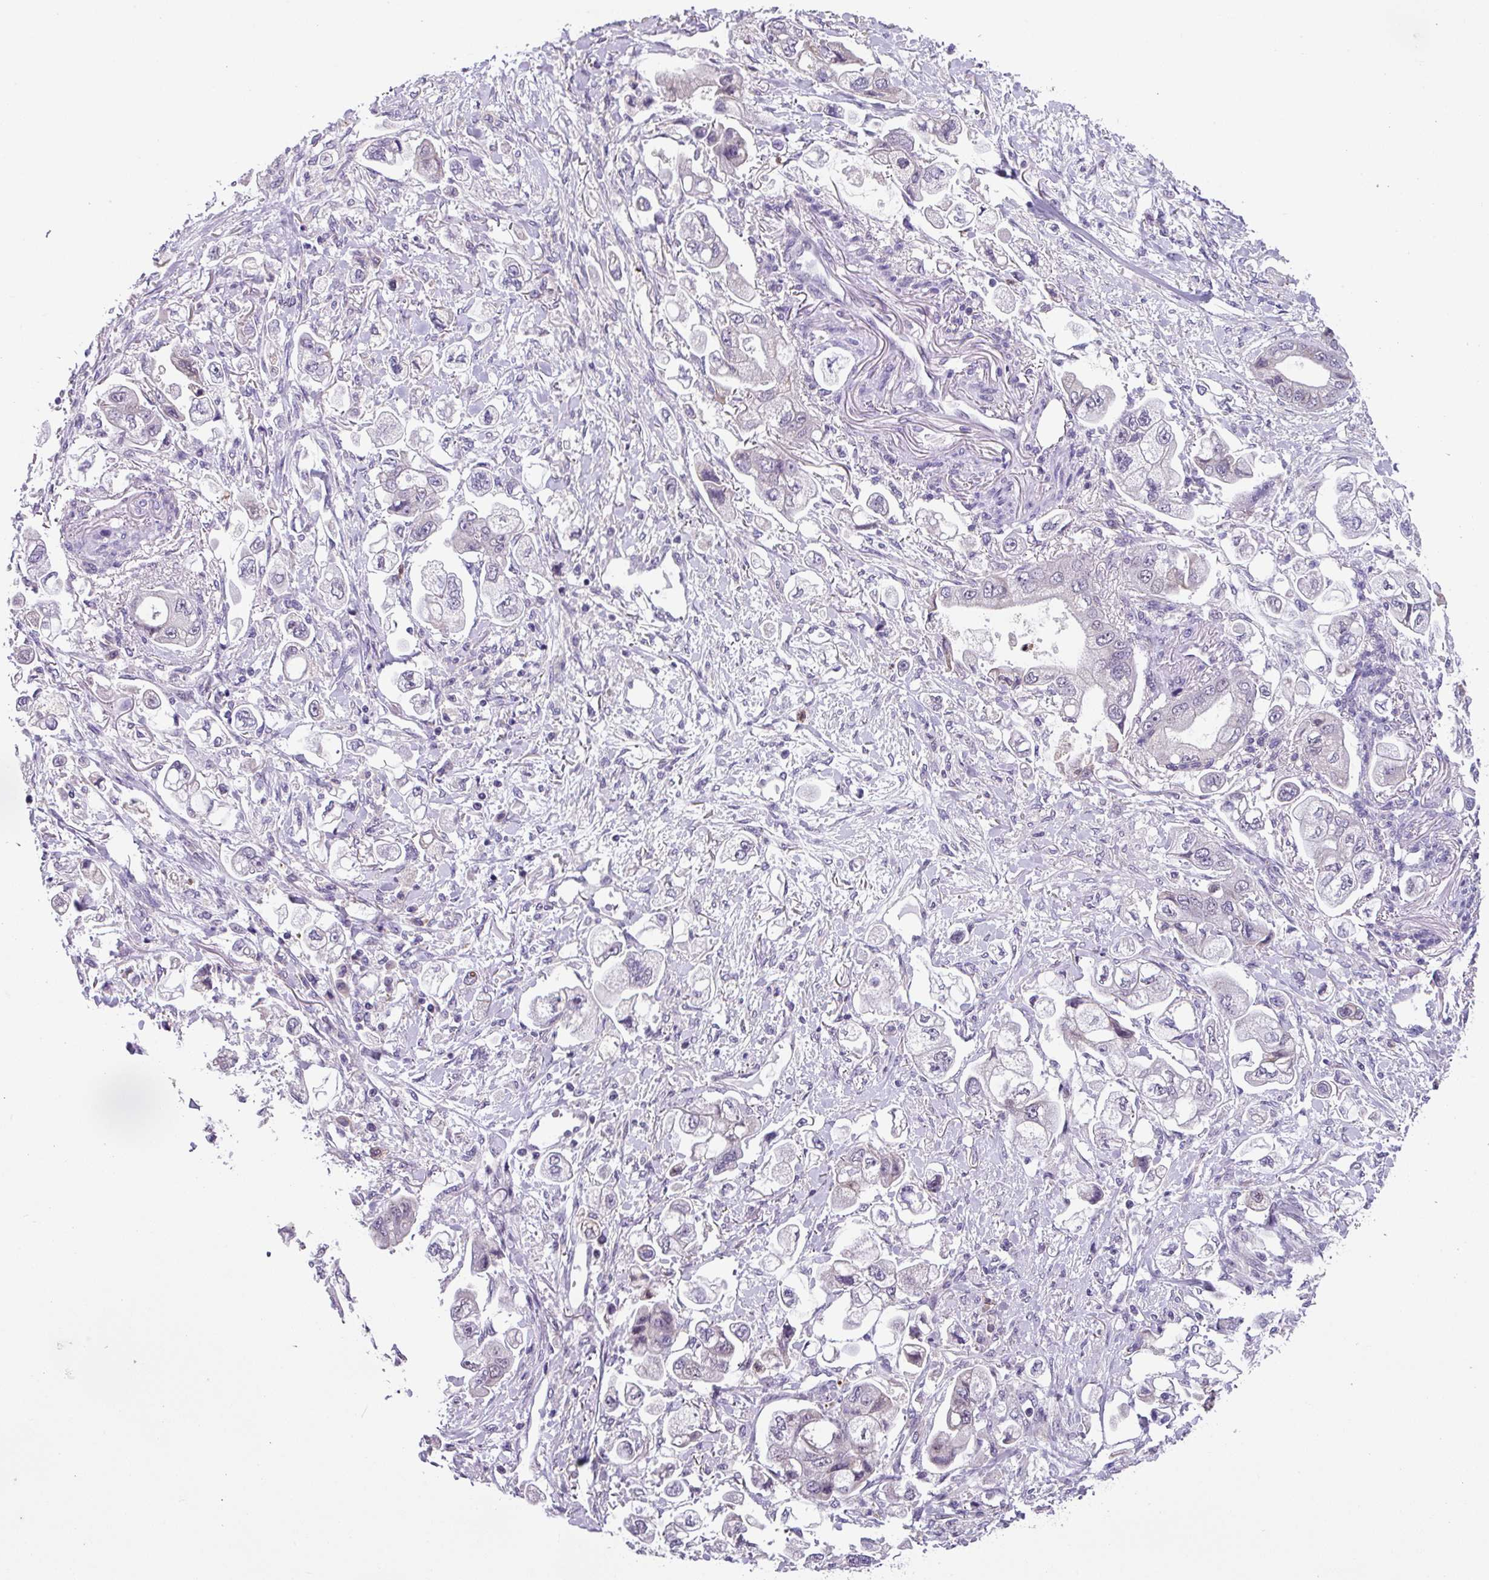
{"staining": {"intensity": "negative", "quantity": "none", "location": "none"}, "tissue": "stomach cancer", "cell_type": "Tumor cells", "image_type": "cancer", "snomed": [{"axis": "morphology", "description": "Adenocarcinoma, NOS"}, {"axis": "topography", "description": "Stomach"}], "caption": "An immunohistochemistry histopathology image of adenocarcinoma (stomach) is shown. There is no staining in tumor cells of adenocarcinoma (stomach). (Brightfield microscopy of DAB (3,3'-diaminobenzidine) immunohistochemistry at high magnification).", "gene": "ZFP3", "patient": {"sex": "male", "age": 62}}